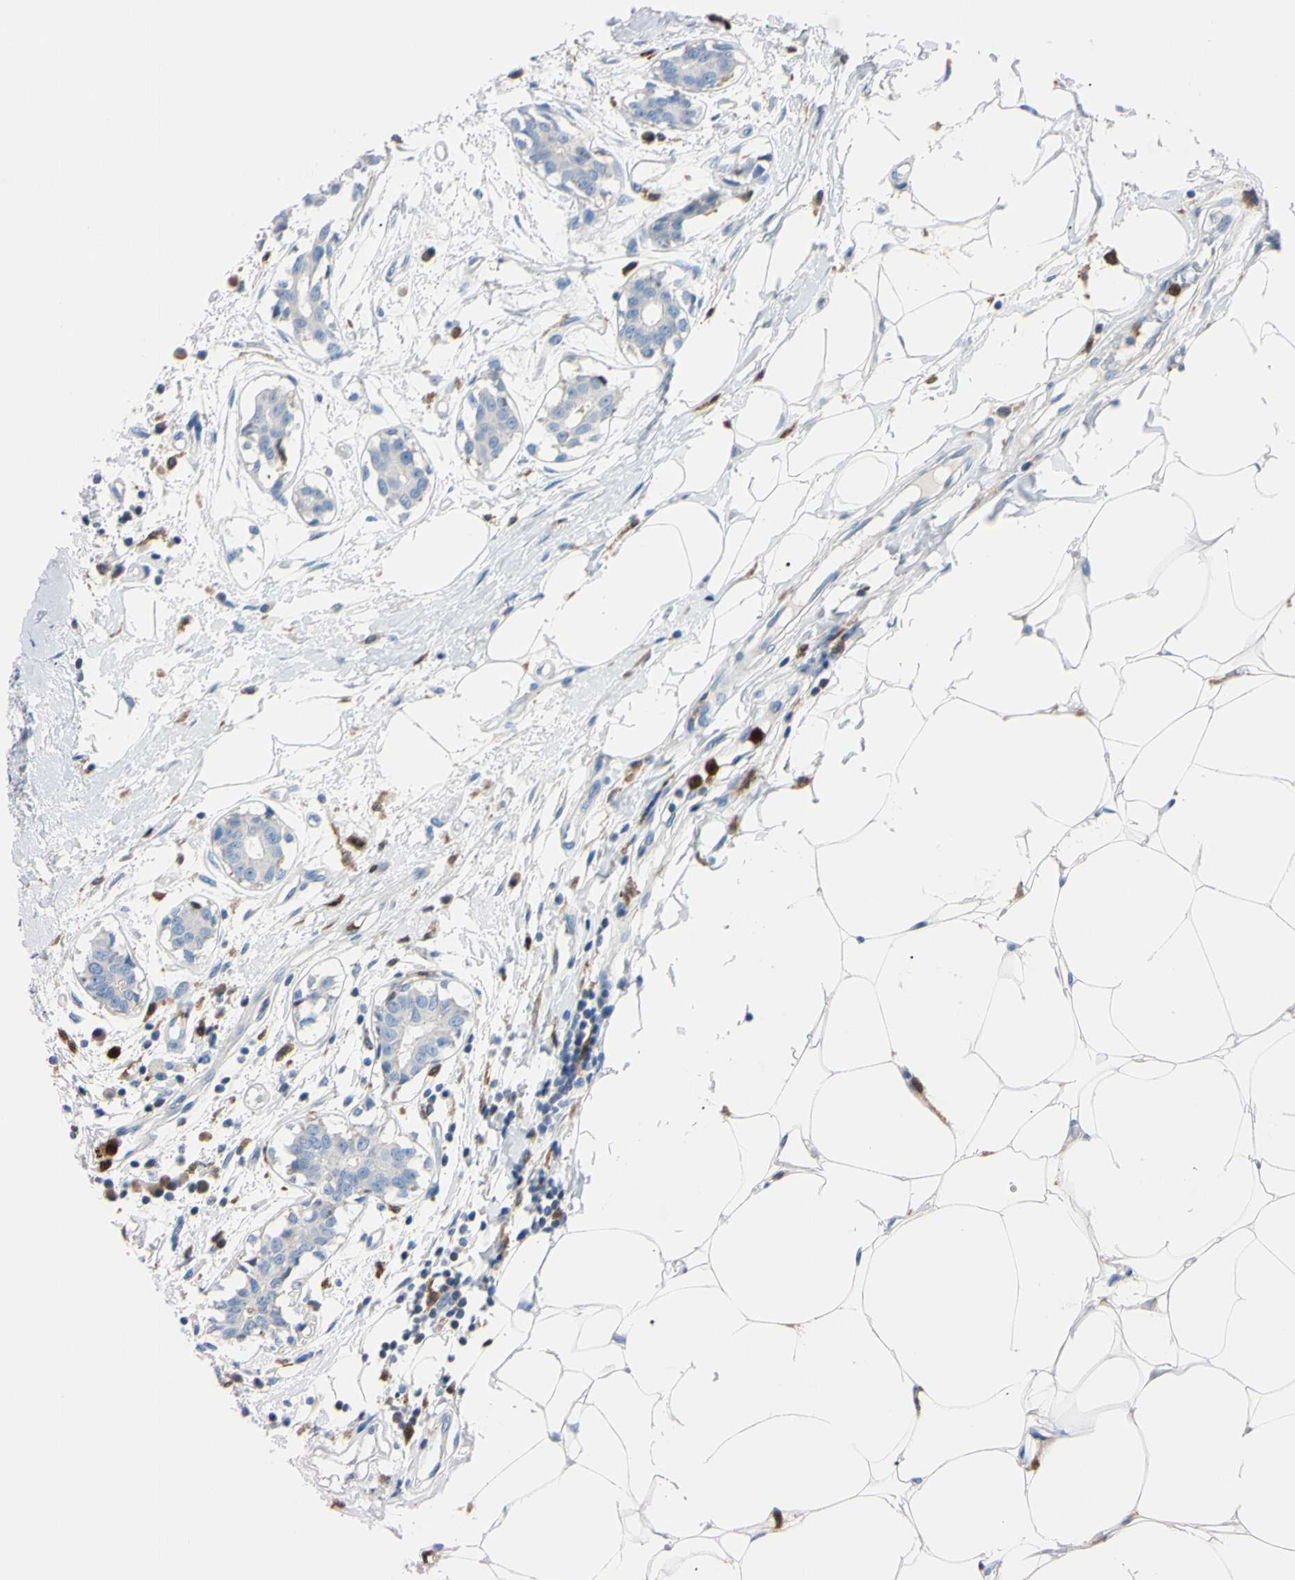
{"staining": {"intensity": "negative", "quantity": "none", "location": "none"}, "tissue": "breast cancer", "cell_type": "Tumor cells", "image_type": "cancer", "snomed": [{"axis": "morphology", "description": "Duct carcinoma"}, {"axis": "topography", "description": "Breast"}], "caption": "Image shows no protein staining in tumor cells of breast cancer (infiltrating ductal carcinoma) tissue. Nuclei are stained in blue.", "gene": "NCF4", "patient": {"sex": "female", "age": 40}}